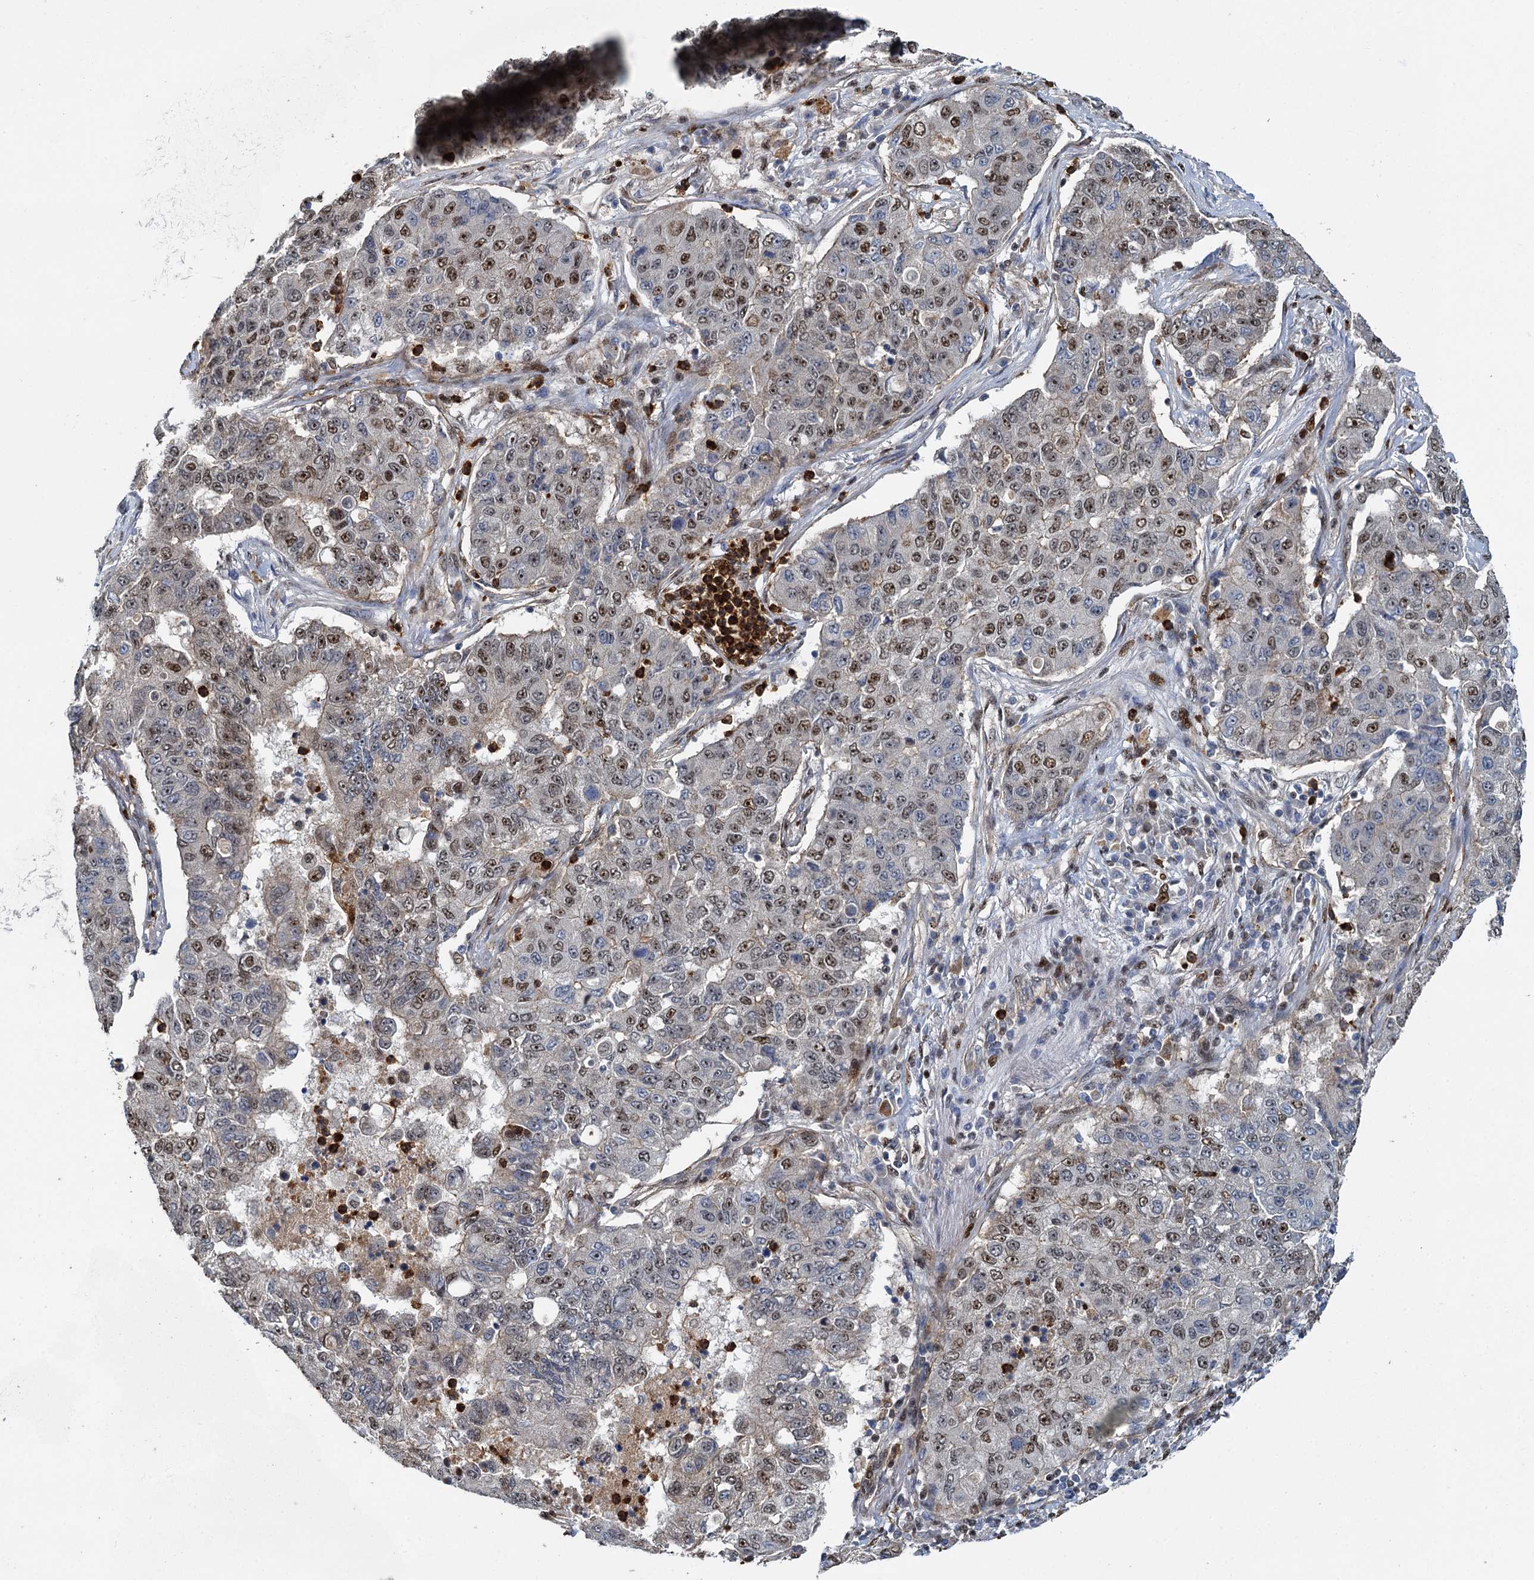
{"staining": {"intensity": "moderate", "quantity": "25%-75%", "location": "nuclear"}, "tissue": "lung cancer", "cell_type": "Tumor cells", "image_type": "cancer", "snomed": [{"axis": "morphology", "description": "Squamous cell carcinoma, NOS"}, {"axis": "topography", "description": "Lung"}], "caption": "IHC of human lung cancer (squamous cell carcinoma) exhibits medium levels of moderate nuclear positivity in approximately 25%-75% of tumor cells.", "gene": "ANKRD49", "patient": {"sex": "male", "age": 74}}